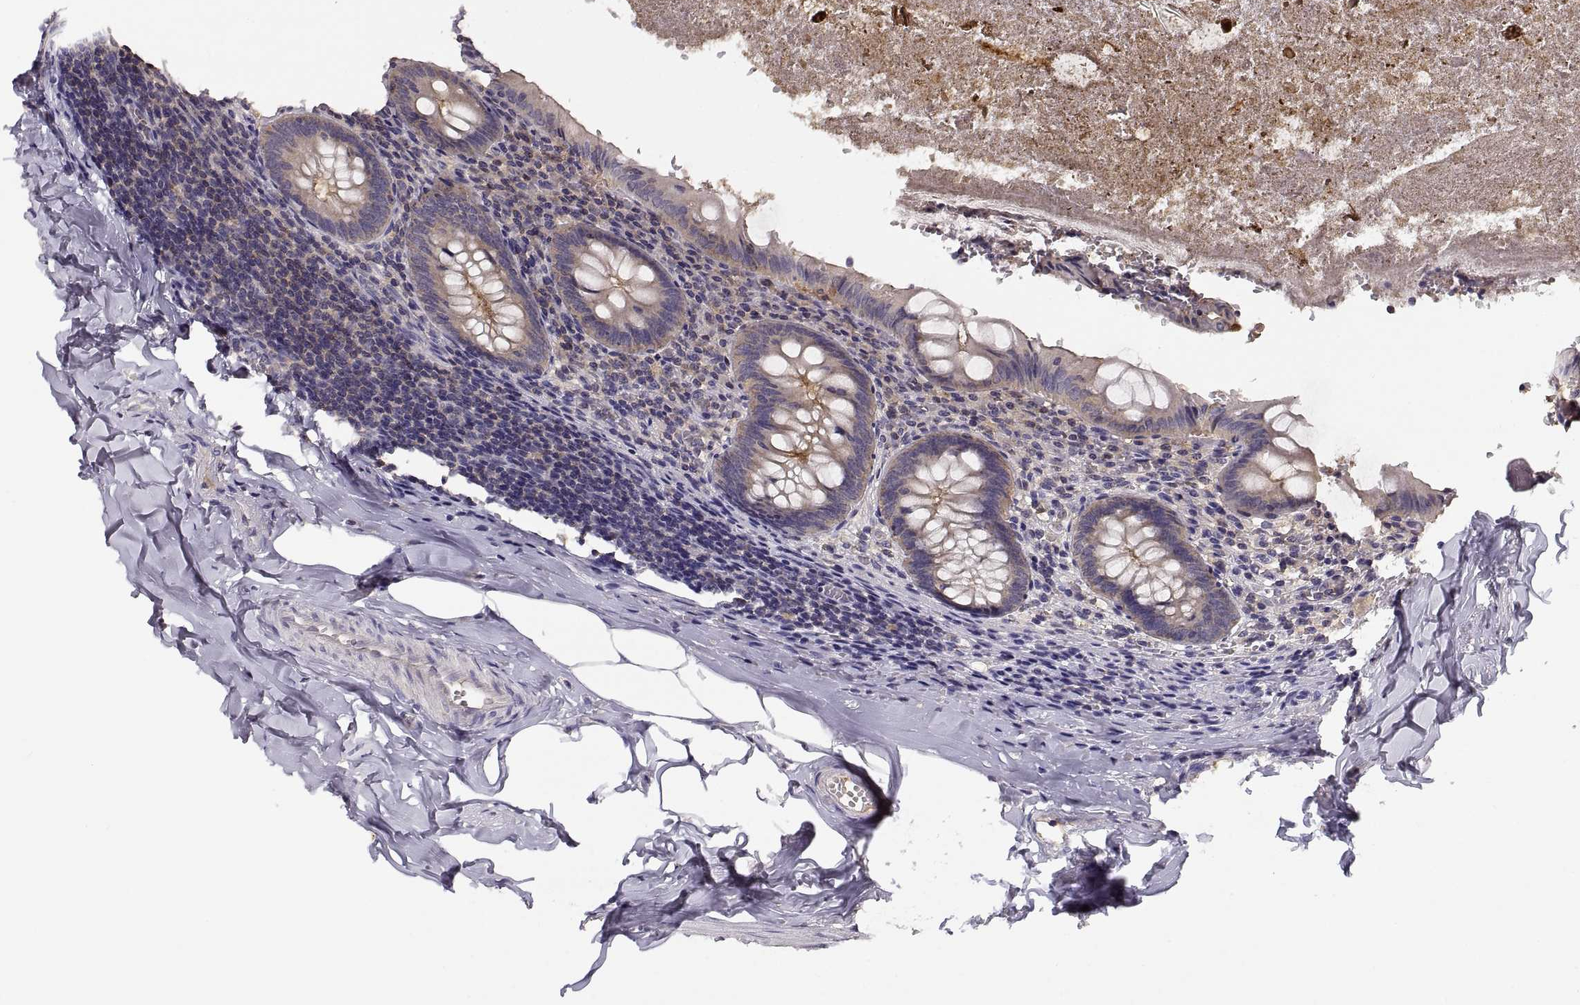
{"staining": {"intensity": "weak", "quantity": "25%-75%", "location": "cytoplasmic/membranous"}, "tissue": "appendix", "cell_type": "Glandular cells", "image_type": "normal", "snomed": [{"axis": "morphology", "description": "Normal tissue, NOS"}, {"axis": "topography", "description": "Appendix"}], "caption": "Unremarkable appendix exhibits weak cytoplasmic/membranous staining in about 25%-75% of glandular cells.", "gene": "NMNAT2", "patient": {"sex": "female", "age": 23}}